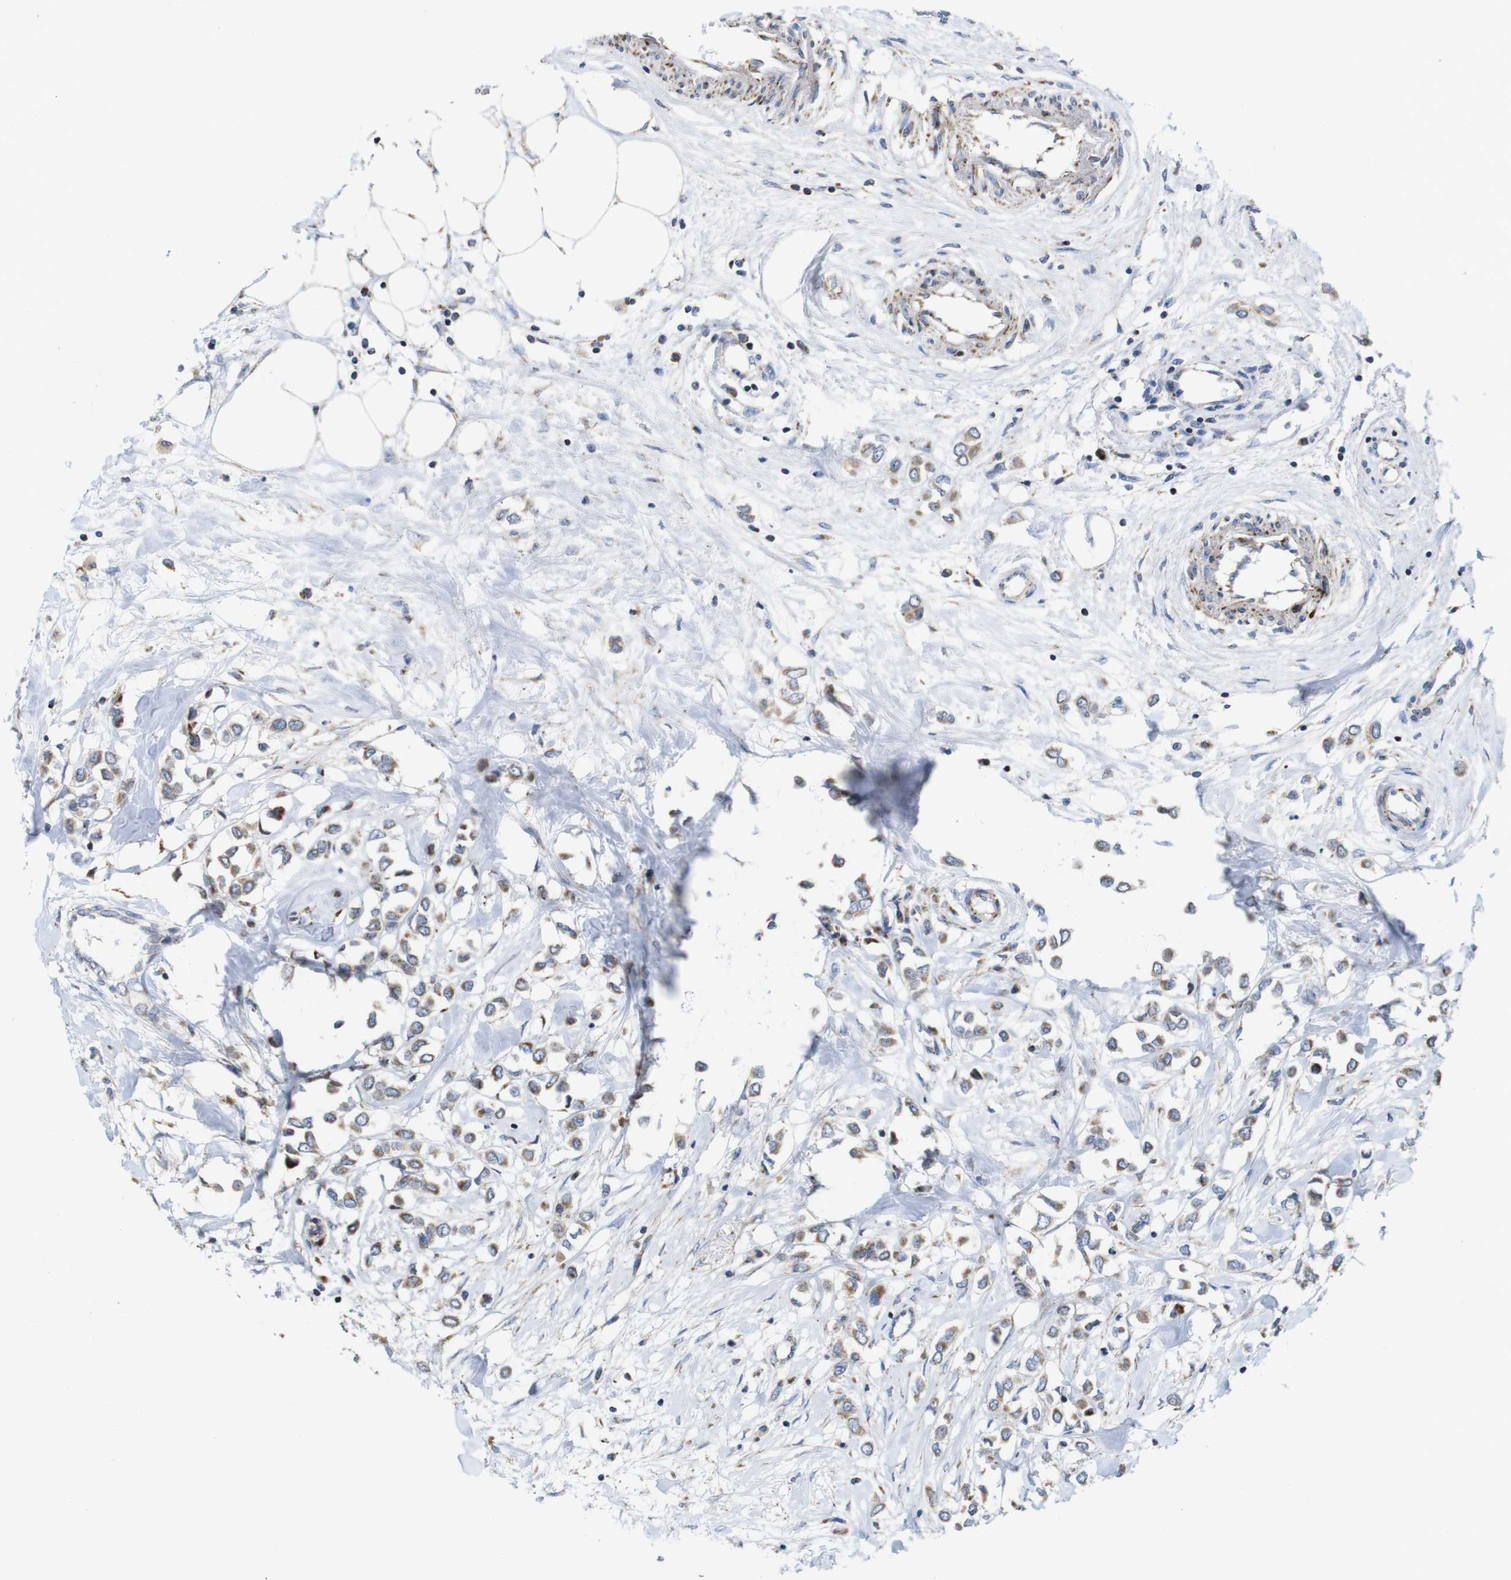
{"staining": {"intensity": "weak", "quantity": ">75%", "location": "cytoplasmic/membranous"}, "tissue": "breast cancer", "cell_type": "Tumor cells", "image_type": "cancer", "snomed": [{"axis": "morphology", "description": "Lobular carcinoma"}, {"axis": "topography", "description": "Breast"}], "caption": "A low amount of weak cytoplasmic/membranous expression is present in about >75% of tumor cells in breast lobular carcinoma tissue.", "gene": "TMEM192", "patient": {"sex": "female", "age": 51}}